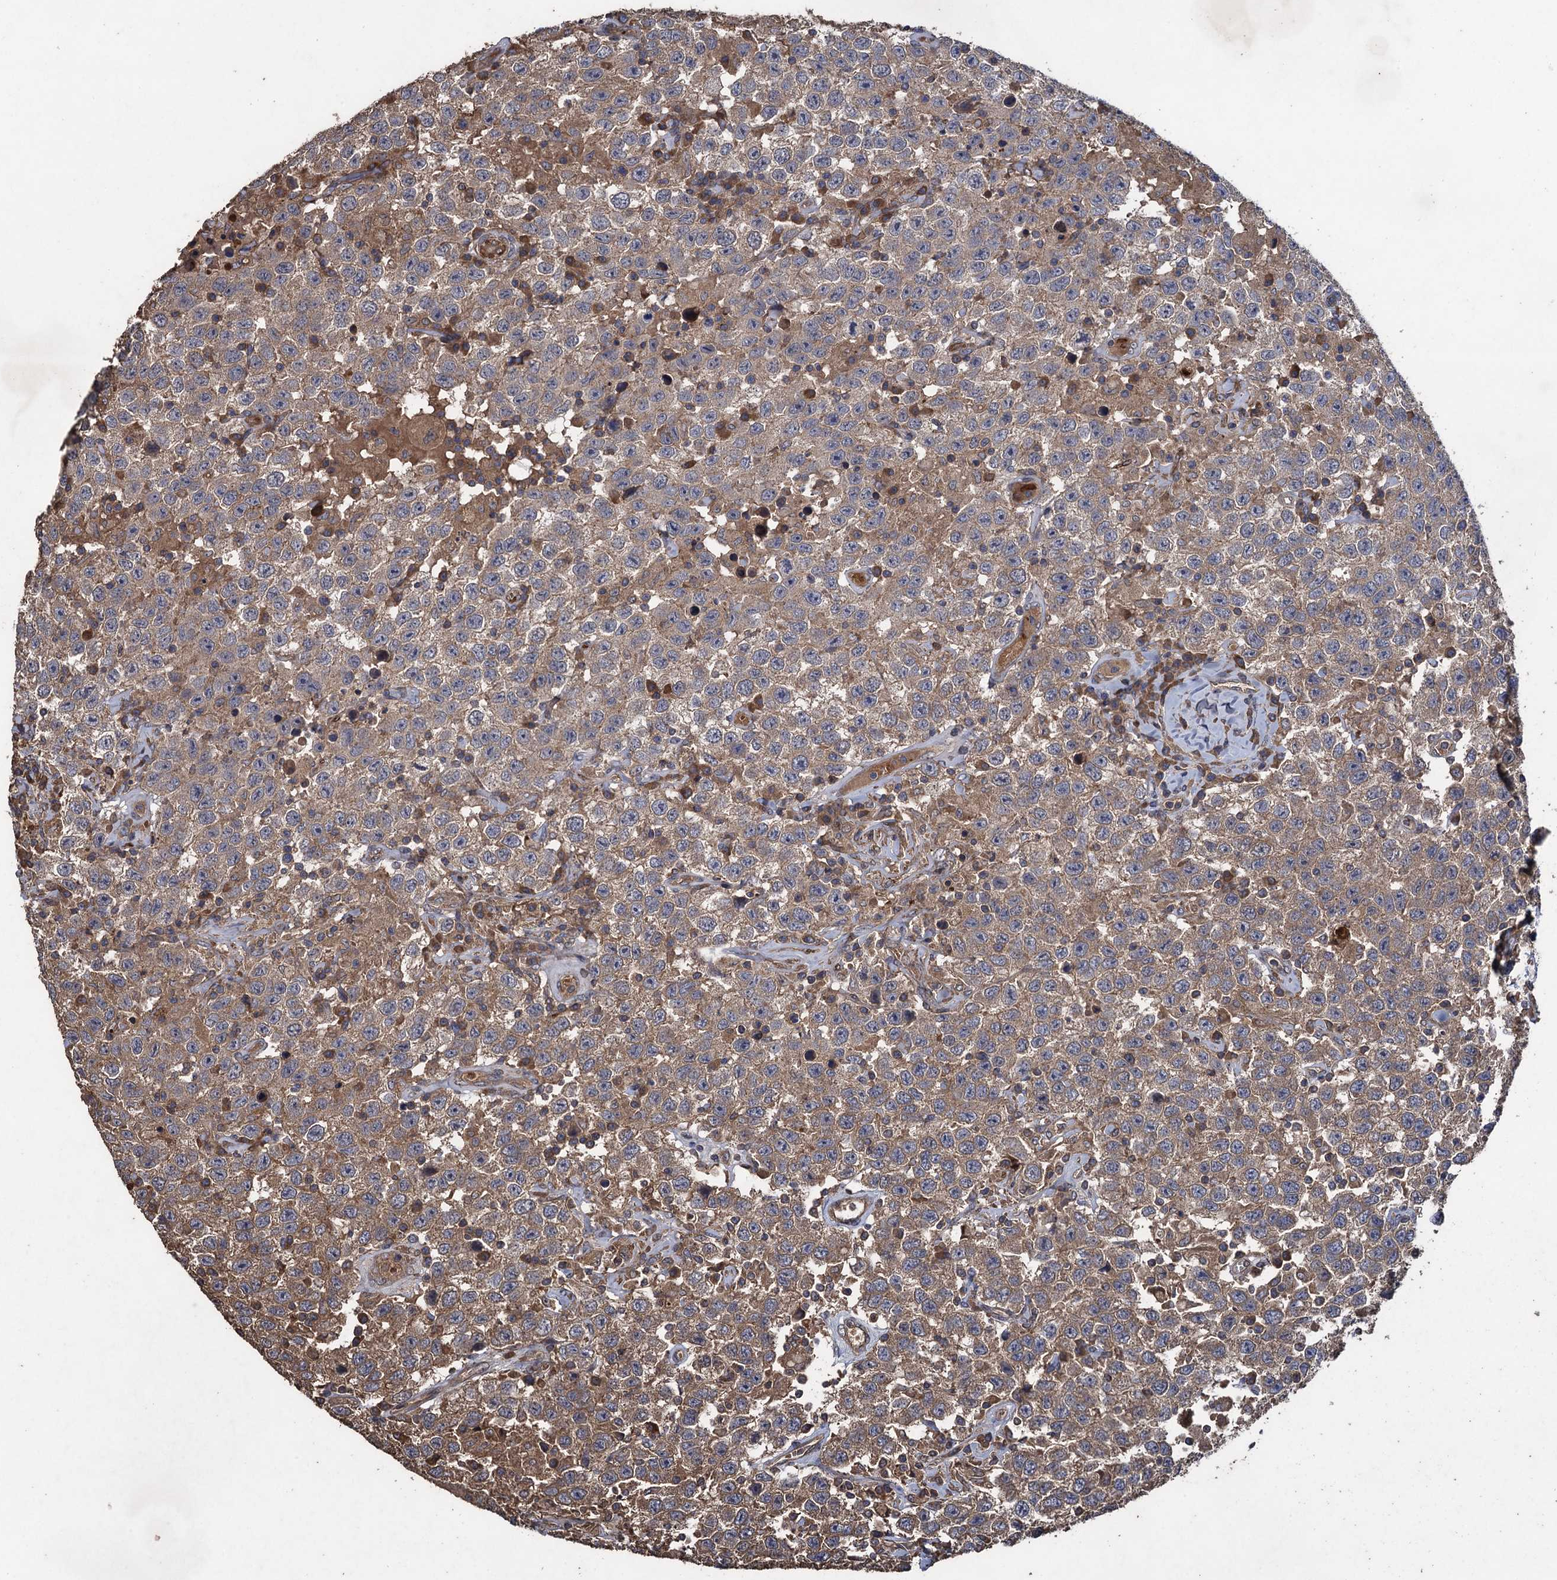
{"staining": {"intensity": "moderate", "quantity": ">75%", "location": "cytoplasmic/membranous"}, "tissue": "testis cancer", "cell_type": "Tumor cells", "image_type": "cancer", "snomed": [{"axis": "morphology", "description": "Seminoma, NOS"}, {"axis": "topography", "description": "Testis"}], "caption": "Moderate cytoplasmic/membranous protein positivity is identified in about >75% of tumor cells in testis cancer (seminoma).", "gene": "TXNDC11", "patient": {"sex": "male", "age": 41}}